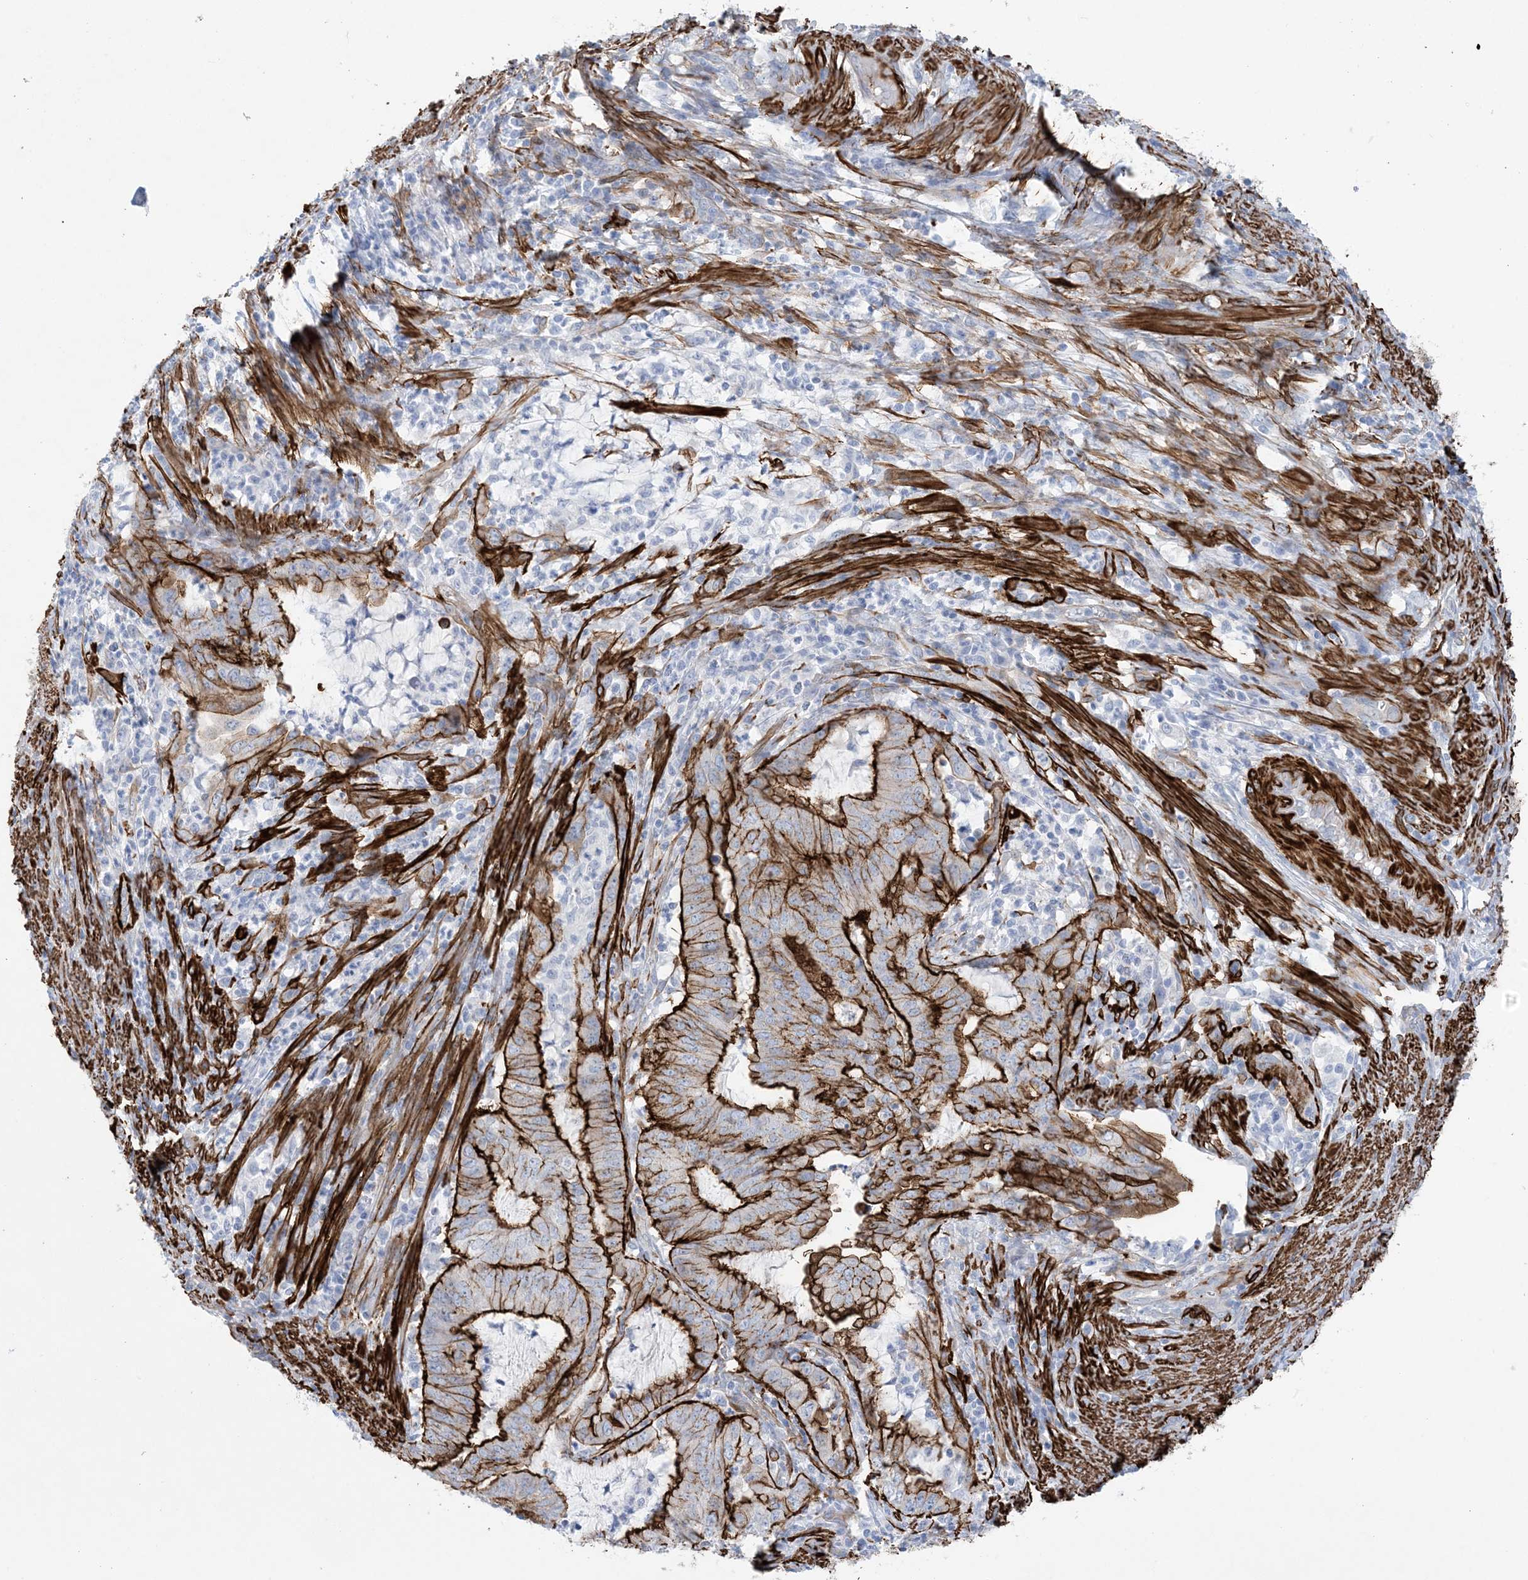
{"staining": {"intensity": "strong", "quantity": "25%-75%", "location": "cytoplasmic/membranous"}, "tissue": "endometrial cancer", "cell_type": "Tumor cells", "image_type": "cancer", "snomed": [{"axis": "morphology", "description": "Adenocarcinoma, NOS"}, {"axis": "topography", "description": "Endometrium"}], "caption": "IHC photomicrograph of adenocarcinoma (endometrial) stained for a protein (brown), which reveals high levels of strong cytoplasmic/membranous staining in about 25%-75% of tumor cells.", "gene": "SHANK1", "patient": {"sex": "female", "age": 51}}